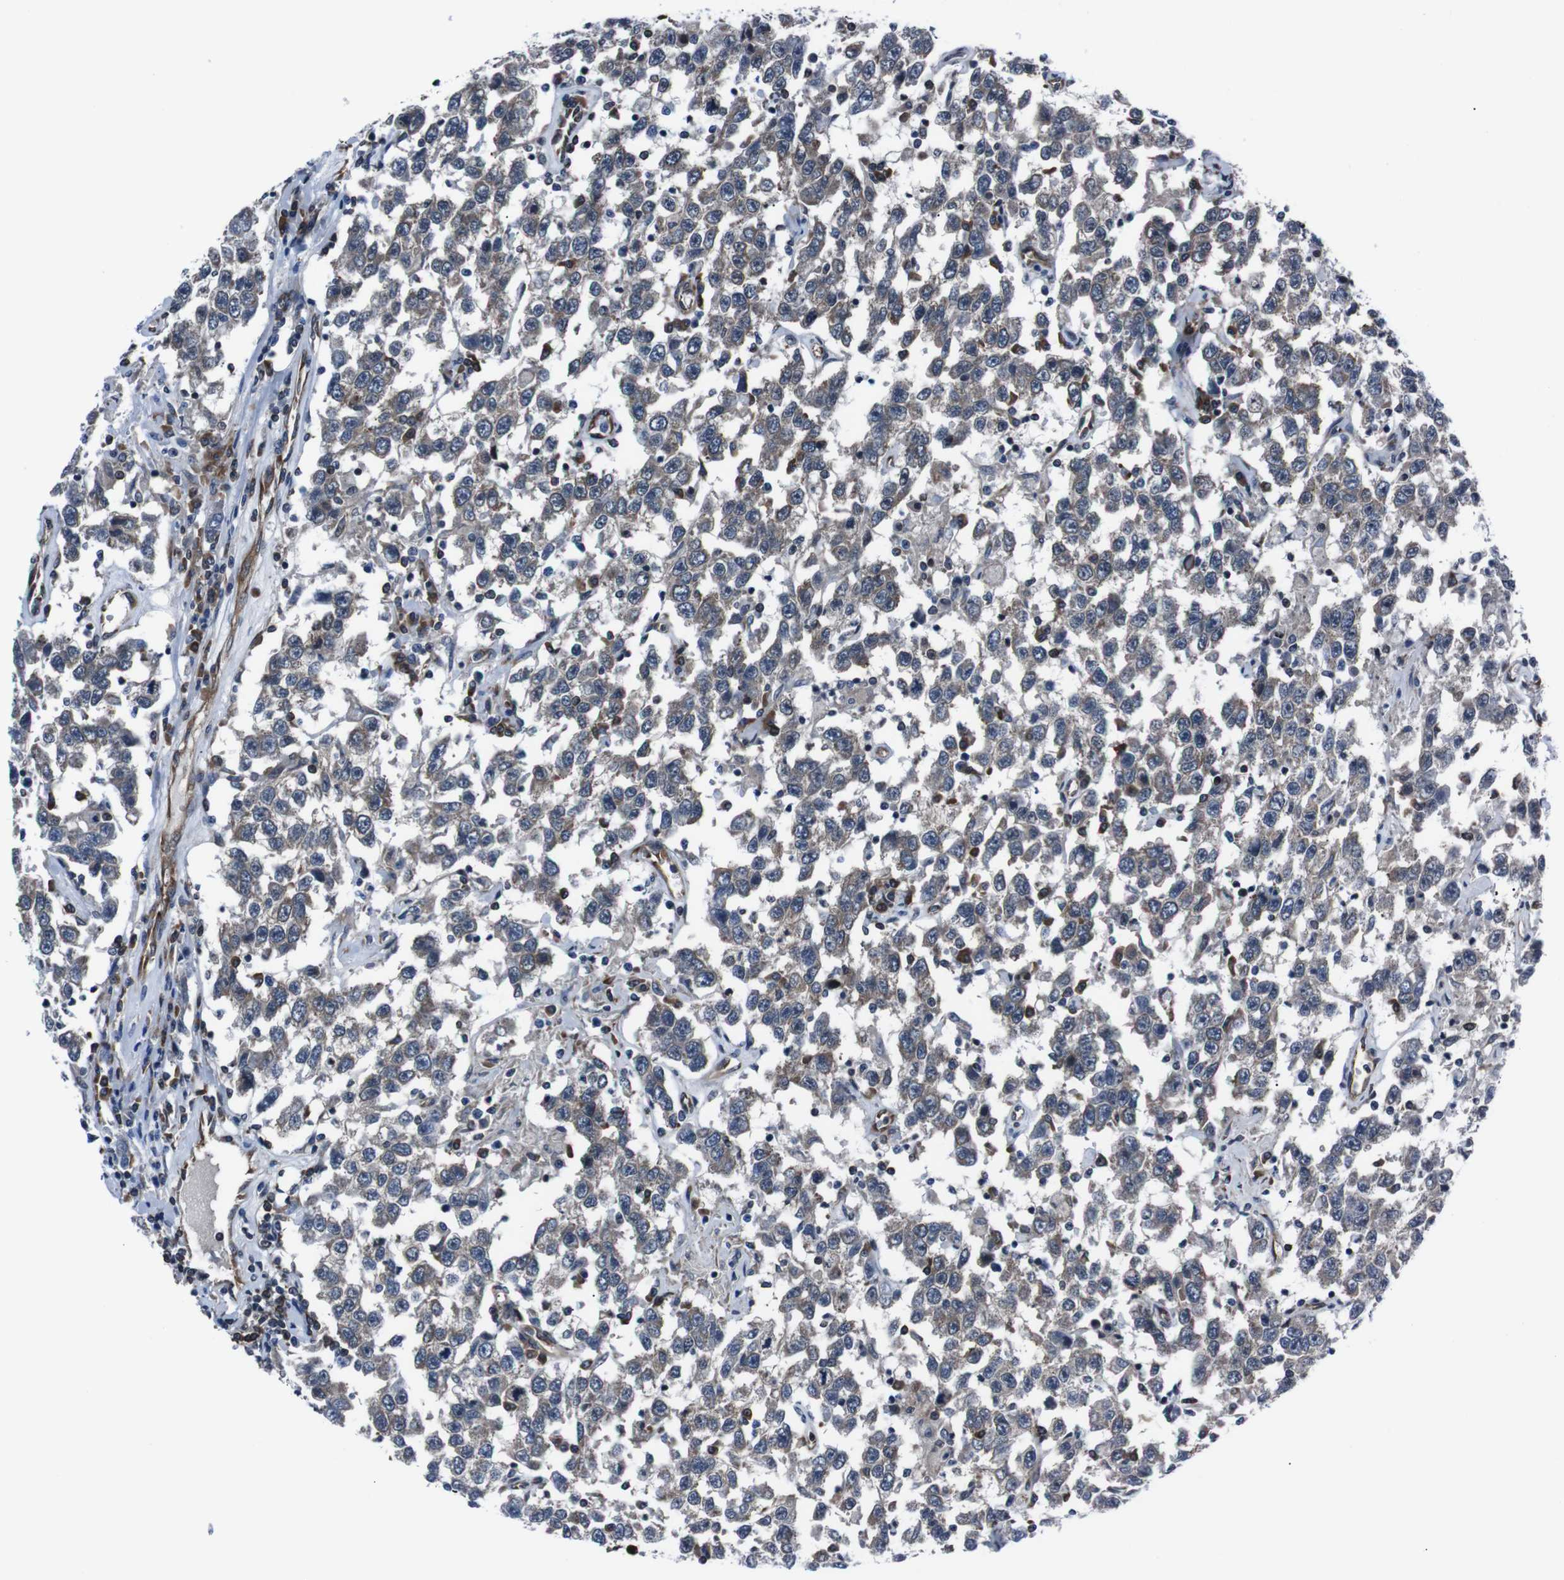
{"staining": {"intensity": "weak", "quantity": ">75%", "location": "cytoplasmic/membranous"}, "tissue": "testis cancer", "cell_type": "Tumor cells", "image_type": "cancer", "snomed": [{"axis": "morphology", "description": "Seminoma, NOS"}, {"axis": "topography", "description": "Testis"}], "caption": "Protein analysis of testis seminoma tissue displays weak cytoplasmic/membranous staining in about >75% of tumor cells. (Brightfield microscopy of DAB IHC at high magnification).", "gene": "EIF4A2", "patient": {"sex": "male", "age": 41}}